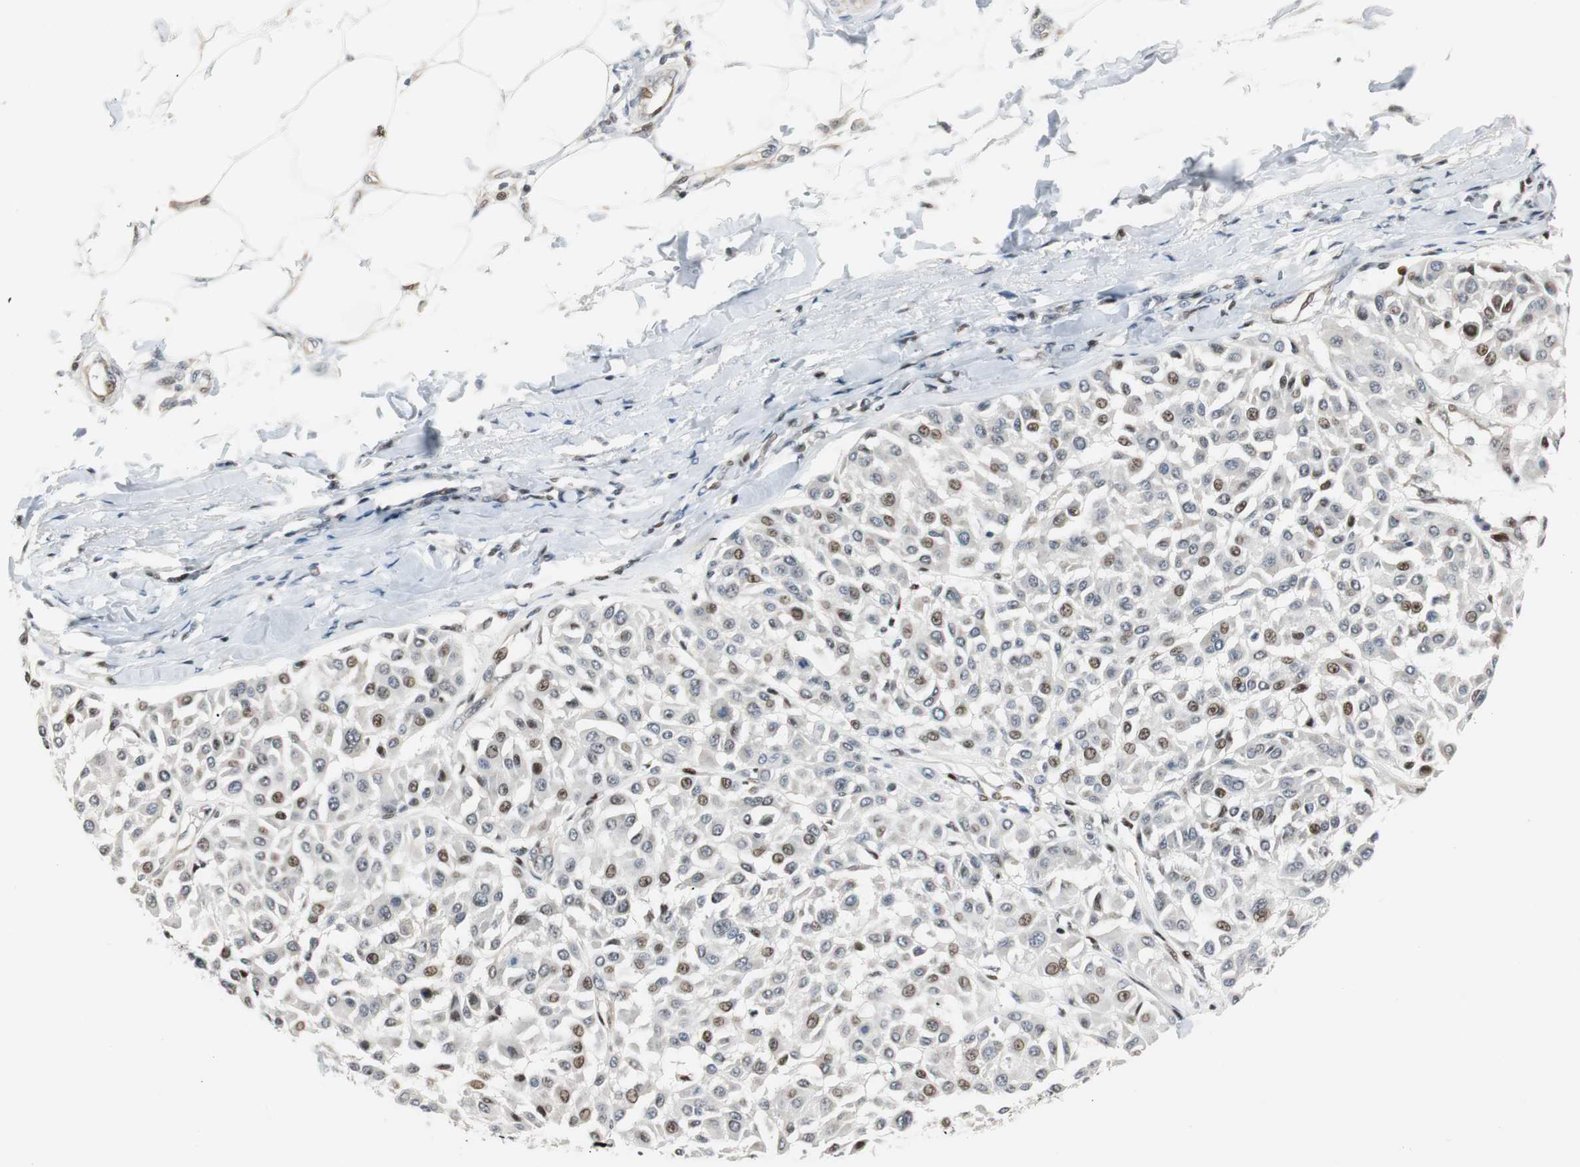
{"staining": {"intensity": "moderate", "quantity": "25%-75%", "location": "nuclear"}, "tissue": "melanoma", "cell_type": "Tumor cells", "image_type": "cancer", "snomed": [{"axis": "morphology", "description": "Malignant melanoma, Metastatic site"}, {"axis": "topography", "description": "Soft tissue"}], "caption": "A histopathology image of melanoma stained for a protein demonstrates moderate nuclear brown staining in tumor cells.", "gene": "RAD1", "patient": {"sex": "male", "age": 41}}